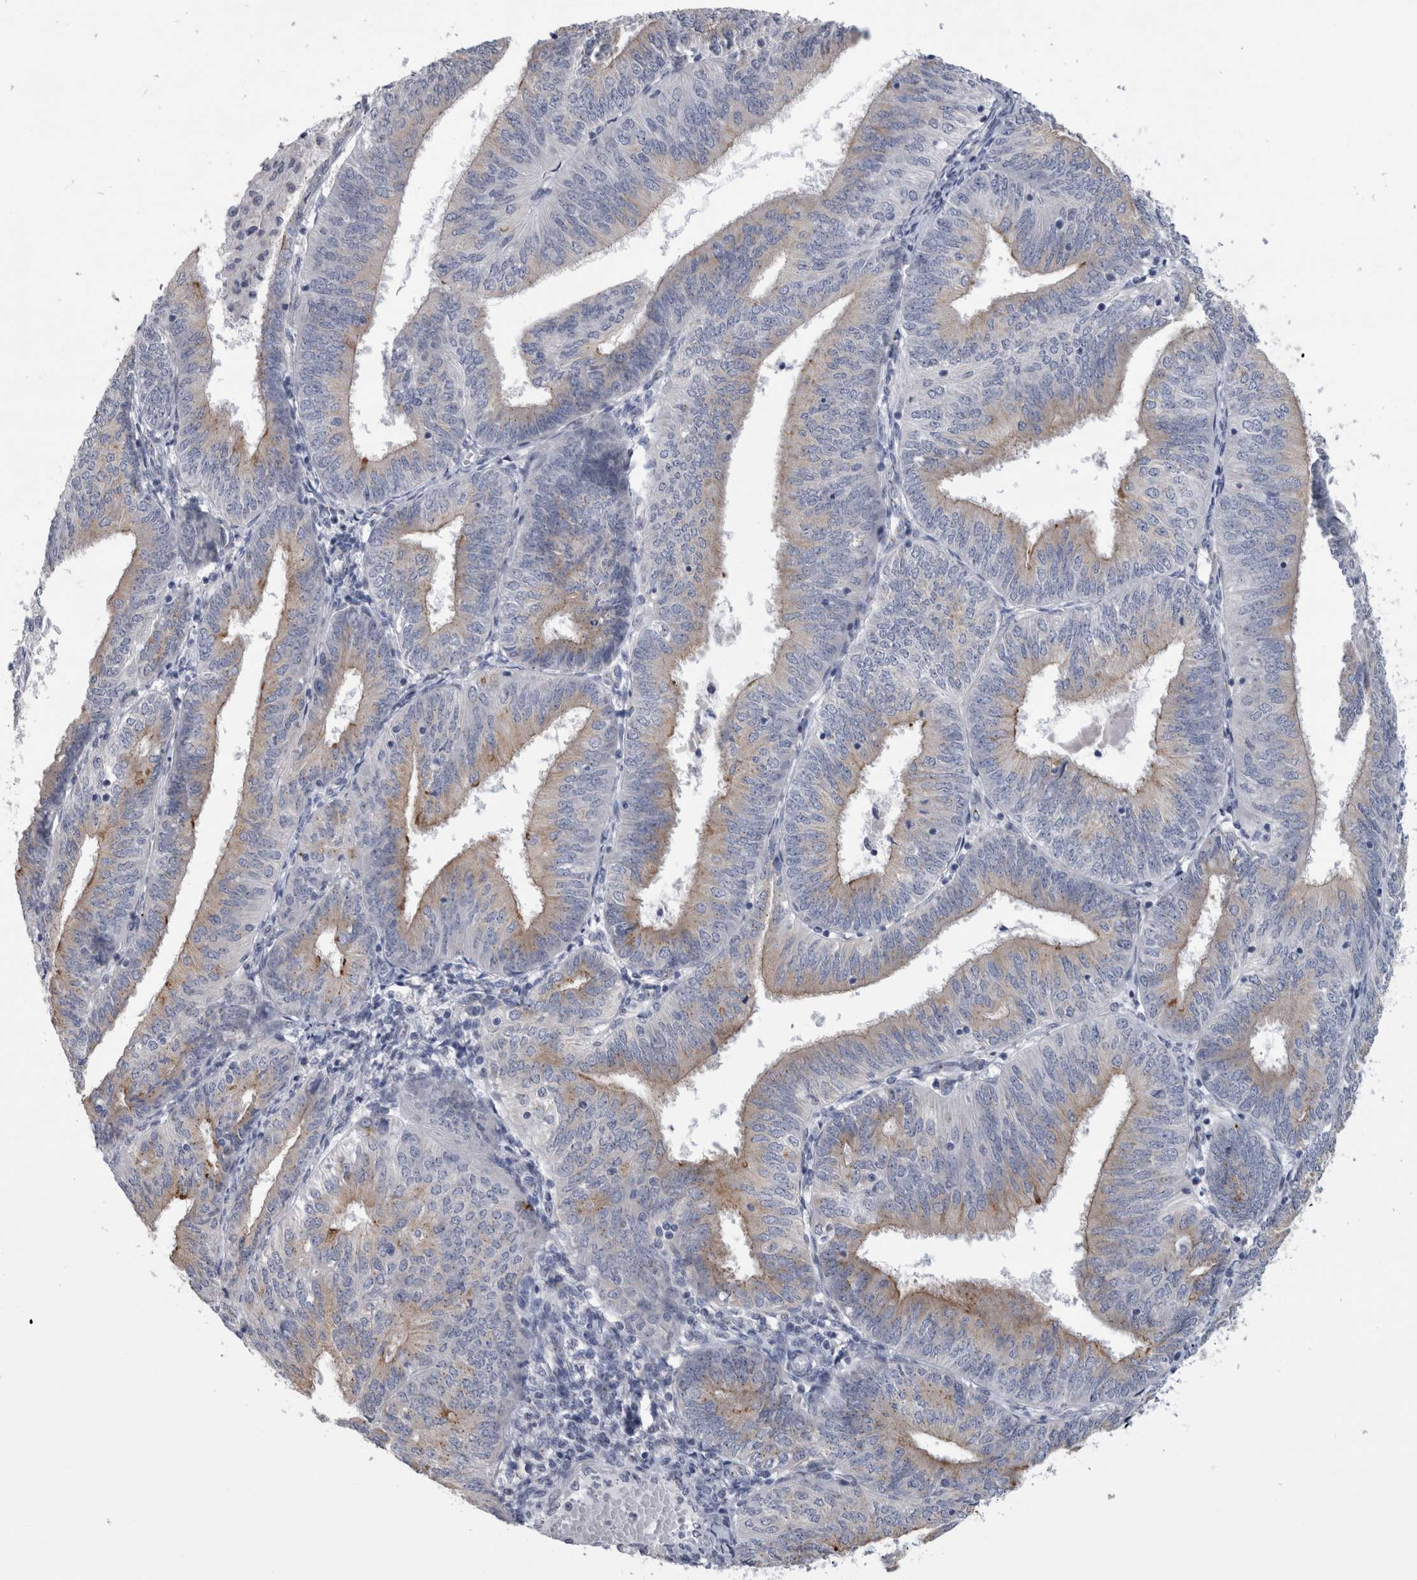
{"staining": {"intensity": "weak", "quantity": "25%-75%", "location": "cytoplasmic/membranous"}, "tissue": "endometrial cancer", "cell_type": "Tumor cells", "image_type": "cancer", "snomed": [{"axis": "morphology", "description": "Adenocarcinoma, NOS"}, {"axis": "topography", "description": "Endometrium"}], "caption": "Protein staining of endometrial adenocarcinoma tissue shows weak cytoplasmic/membranous expression in about 25%-75% of tumor cells.", "gene": "AKAP9", "patient": {"sex": "female", "age": 58}}